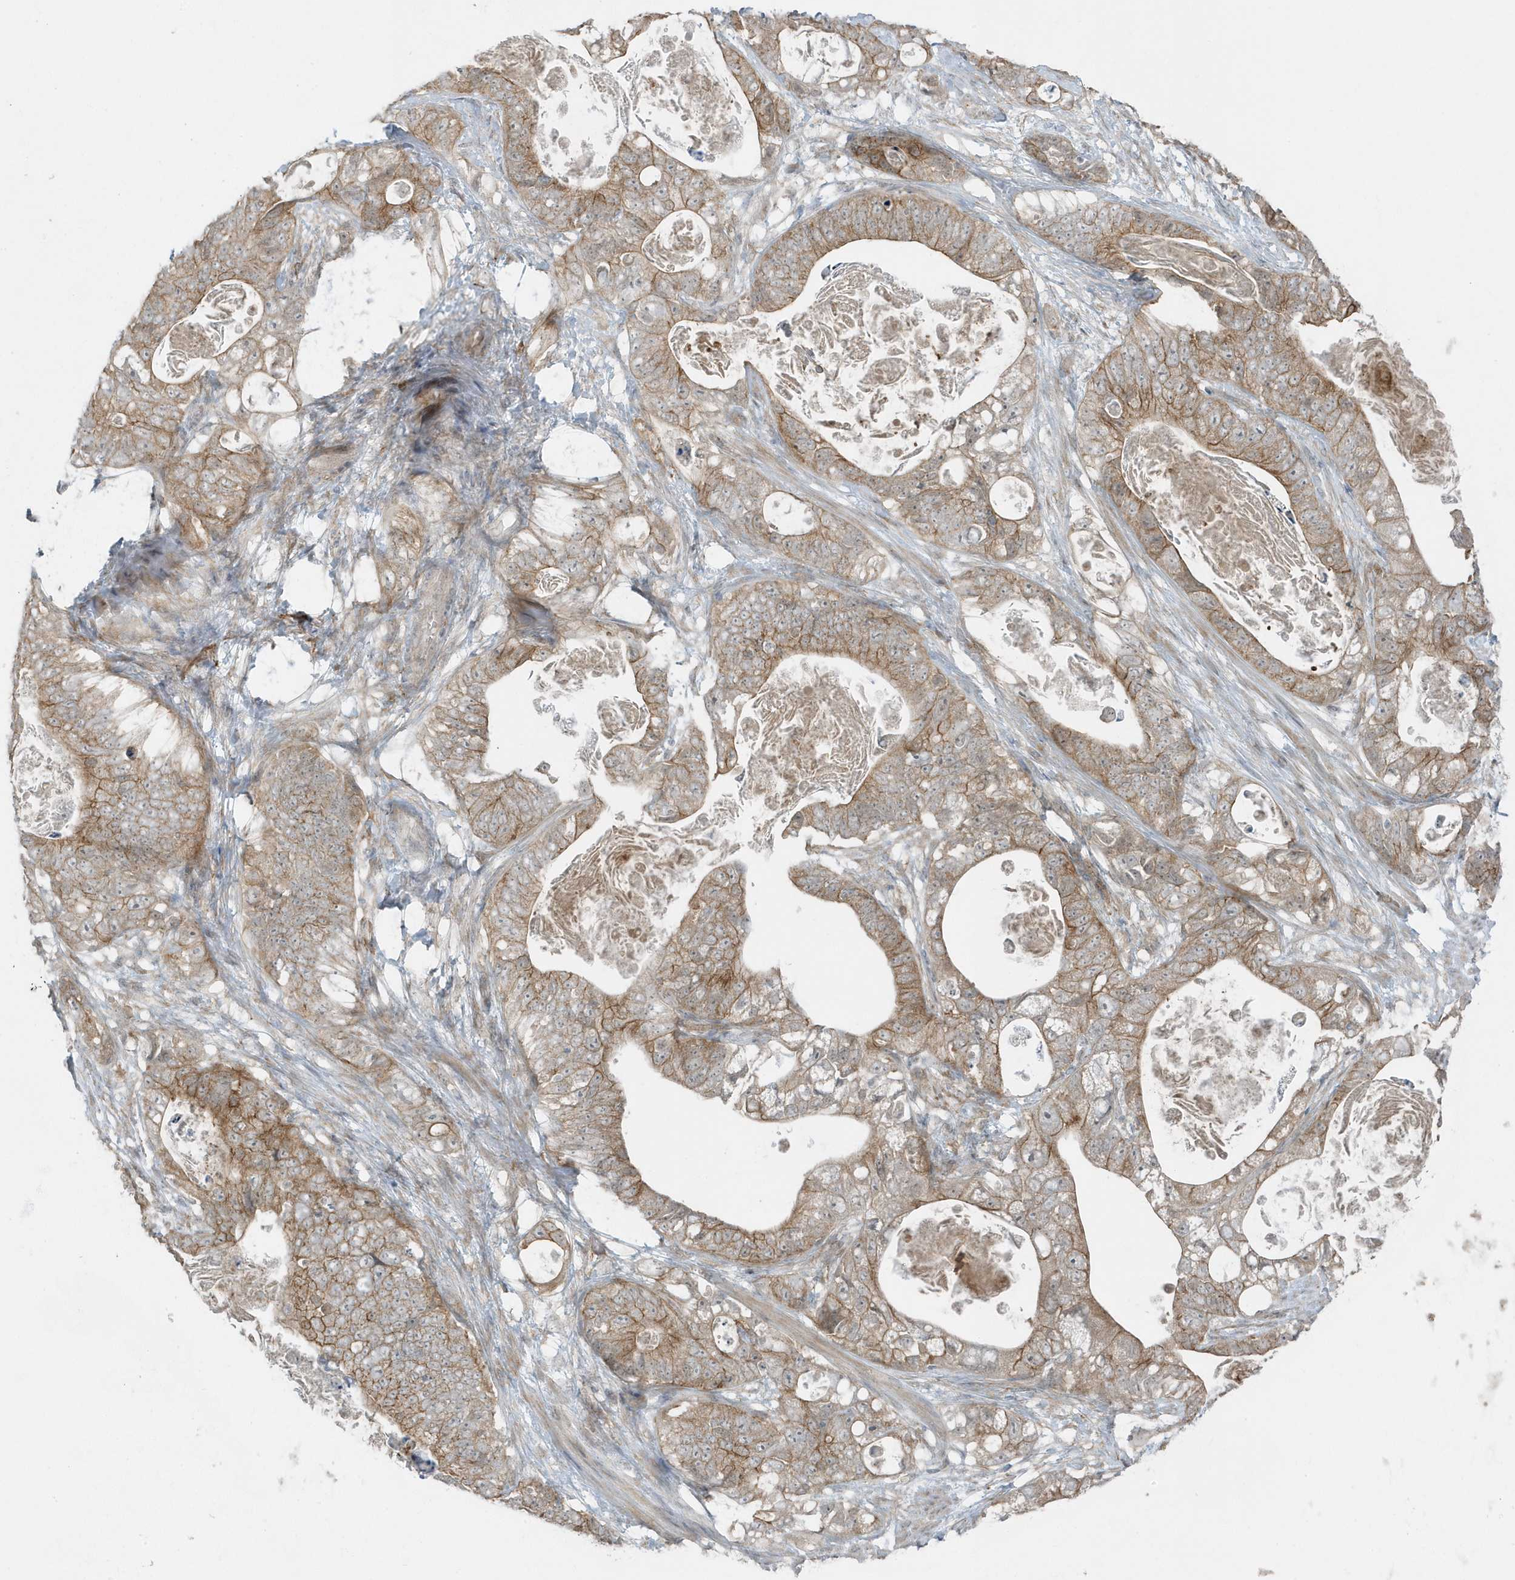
{"staining": {"intensity": "moderate", "quantity": ">75%", "location": "cytoplasmic/membranous"}, "tissue": "stomach cancer", "cell_type": "Tumor cells", "image_type": "cancer", "snomed": [{"axis": "morphology", "description": "Normal tissue, NOS"}, {"axis": "morphology", "description": "Adenocarcinoma, NOS"}, {"axis": "topography", "description": "Stomach"}], "caption": "Adenocarcinoma (stomach) stained with a brown dye demonstrates moderate cytoplasmic/membranous positive positivity in about >75% of tumor cells.", "gene": "PARD3B", "patient": {"sex": "female", "age": 89}}